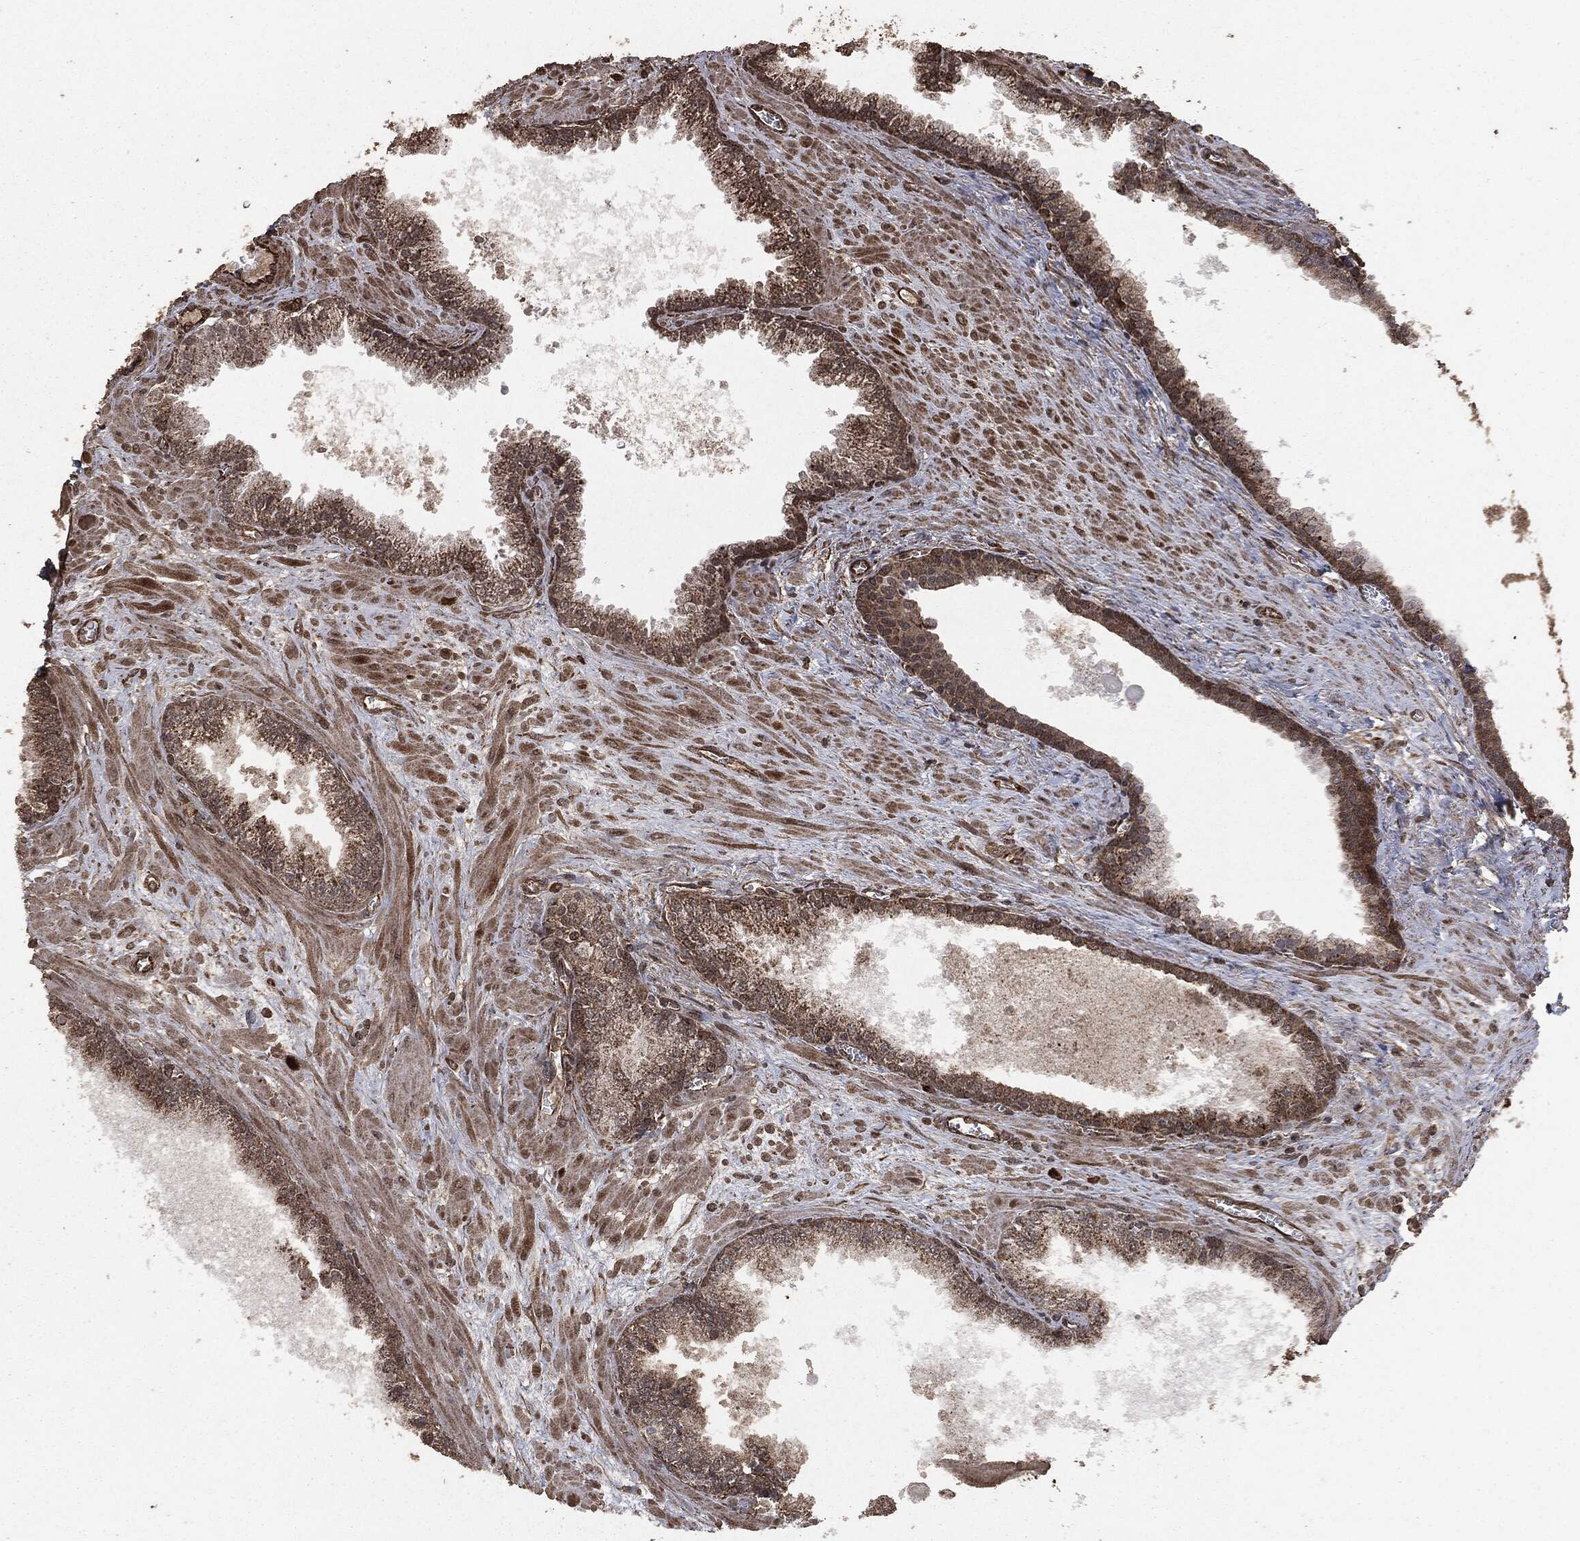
{"staining": {"intensity": "strong", "quantity": "25%-75%", "location": "cytoplasmic/membranous"}, "tissue": "prostate cancer", "cell_type": "Tumor cells", "image_type": "cancer", "snomed": [{"axis": "morphology", "description": "Adenocarcinoma, NOS"}, {"axis": "topography", "description": "Prostate"}], "caption": "The image shows staining of adenocarcinoma (prostate), revealing strong cytoplasmic/membranous protein positivity (brown color) within tumor cells.", "gene": "EGFR", "patient": {"sex": "male", "age": 56}}